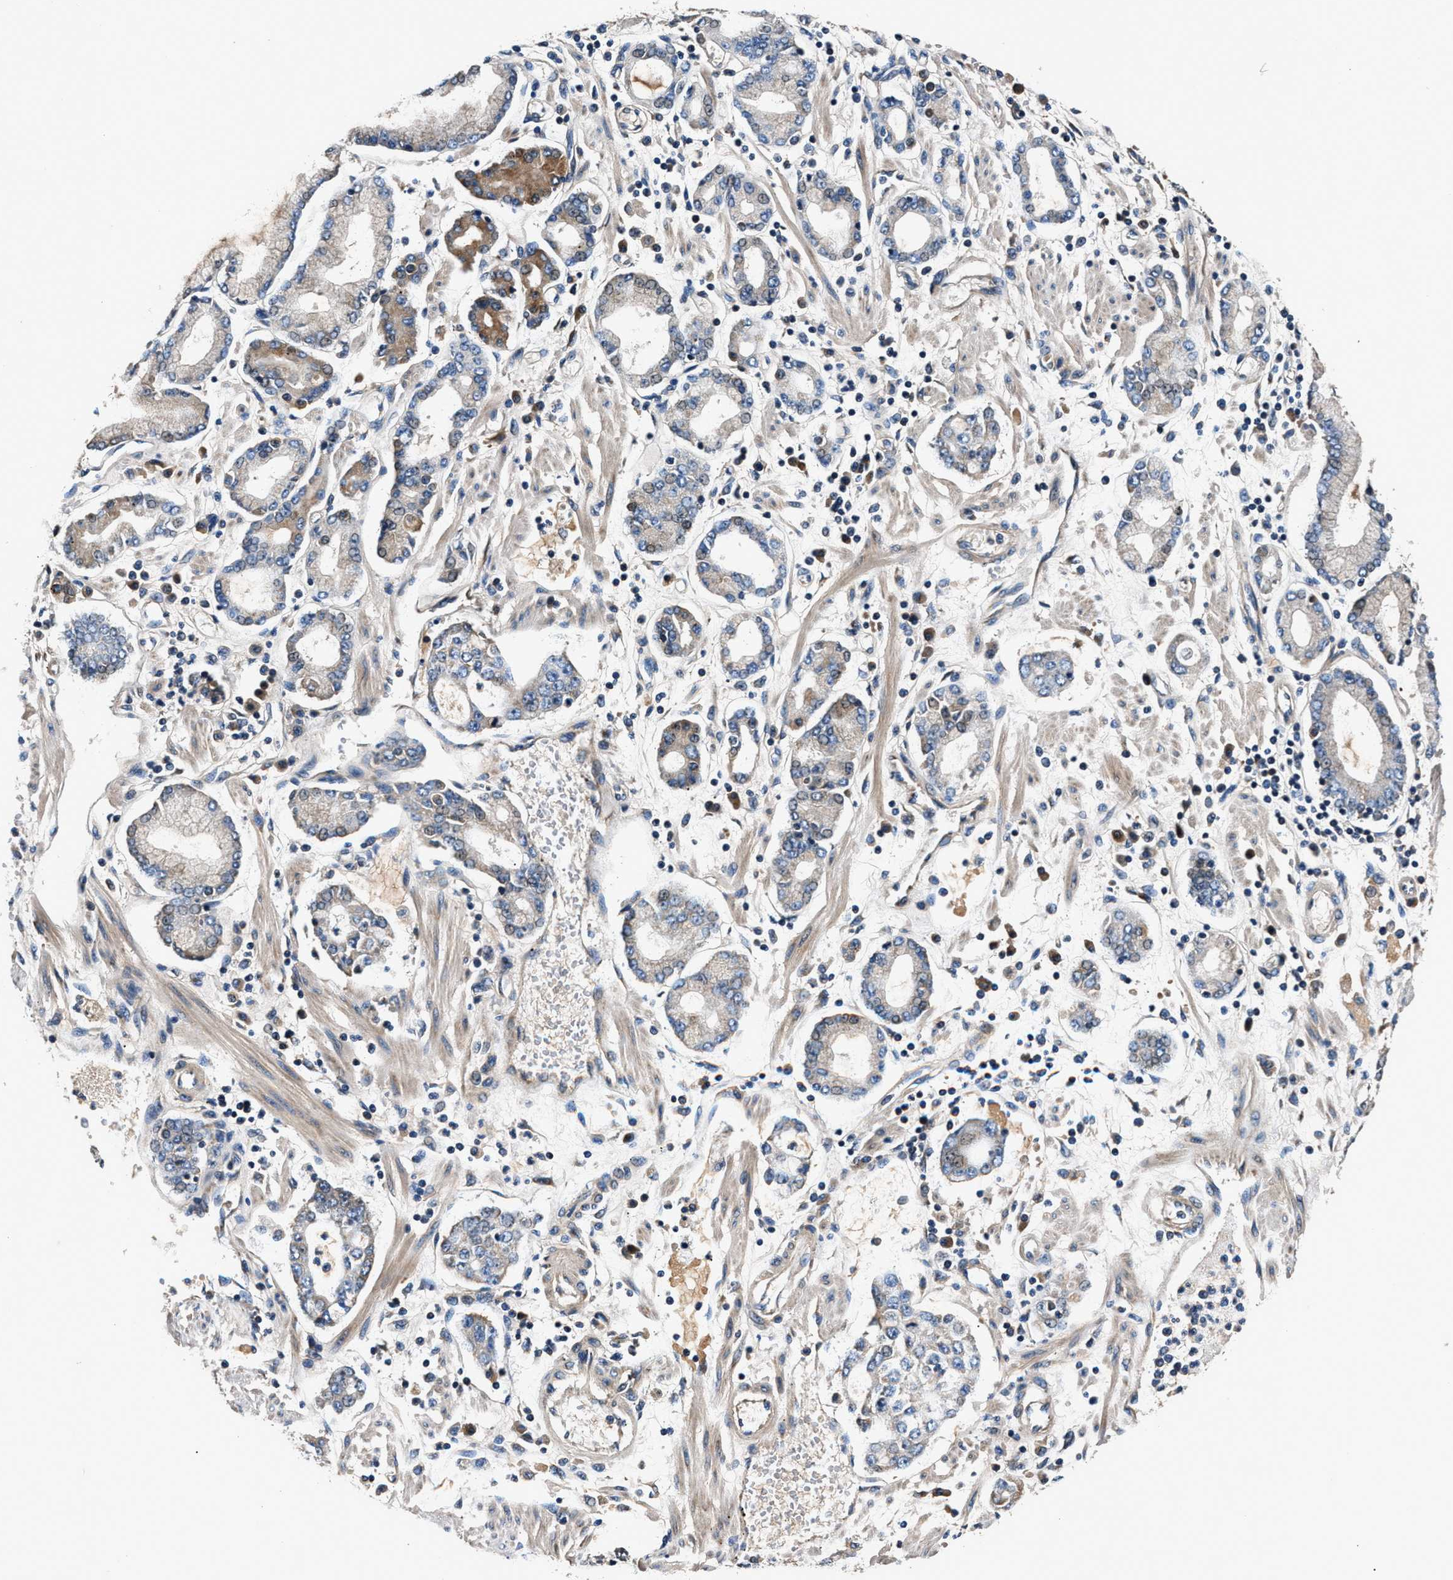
{"staining": {"intensity": "weak", "quantity": "<25%", "location": "cytoplasmic/membranous"}, "tissue": "stomach cancer", "cell_type": "Tumor cells", "image_type": "cancer", "snomed": [{"axis": "morphology", "description": "Adenocarcinoma, NOS"}, {"axis": "topography", "description": "Stomach"}], "caption": "The photomicrograph displays no staining of tumor cells in stomach cancer.", "gene": "IMMT", "patient": {"sex": "male", "age": 76}}